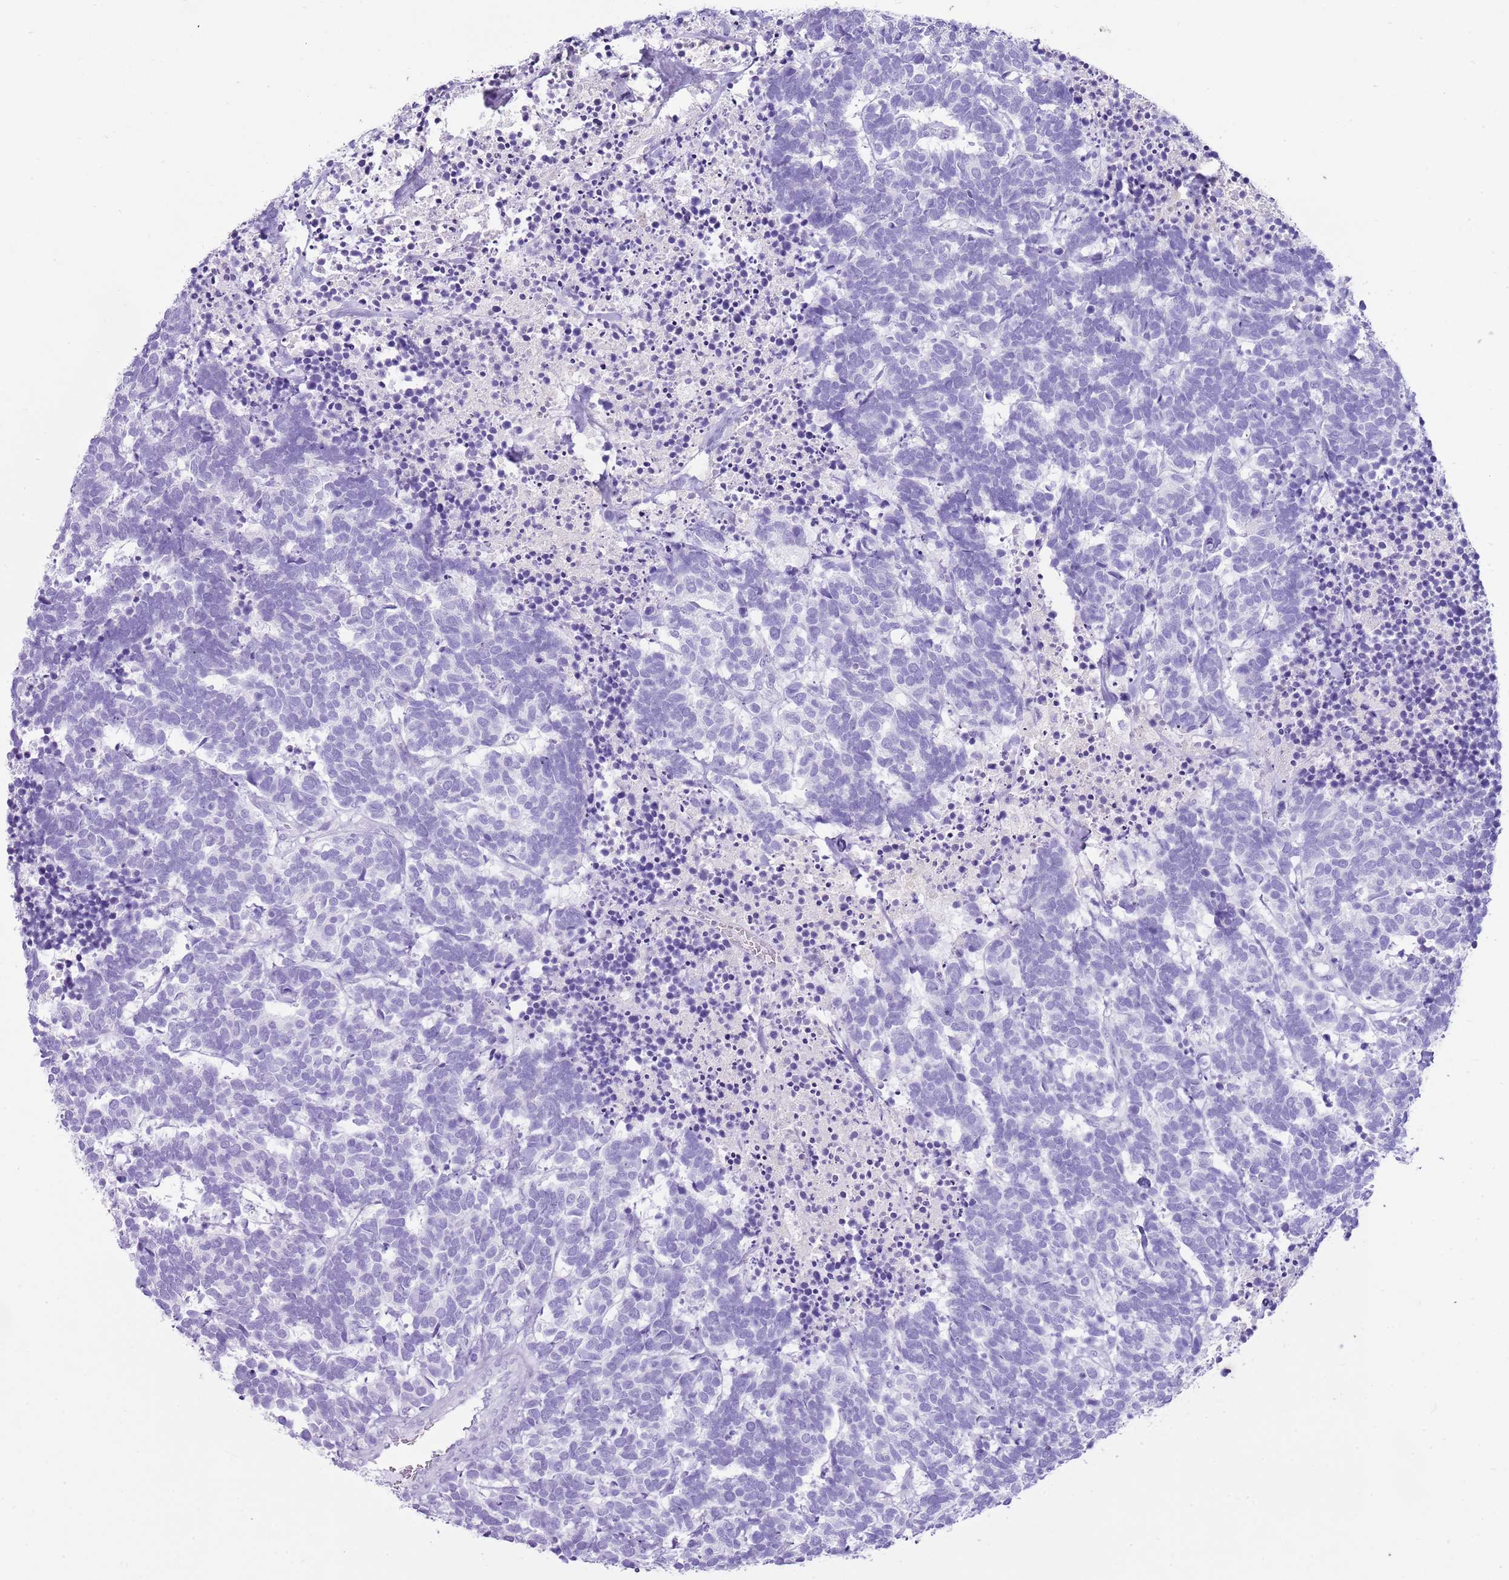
{"staining": {"intensity": "negative", "quantity": "none", "location": "none"}, "tissue": "carcinoid", "cell_type": "Tumor cells", "image_type": "cancer", "snomed": [{"axis": "morphology", "description": "Carcinoma, NOS"}, {"axis": "morphology", "description": "Carcinoid, malignant, NOS"}, {"axis": "topography", "description": "Urinary bladder"}], "caption": "Immunohistochemistry (IHC) of human carcinoid shows no positivity in tumor cells.", "gene": "IGKV3D-11", "patient": {"sex": "male", "age": 57}}